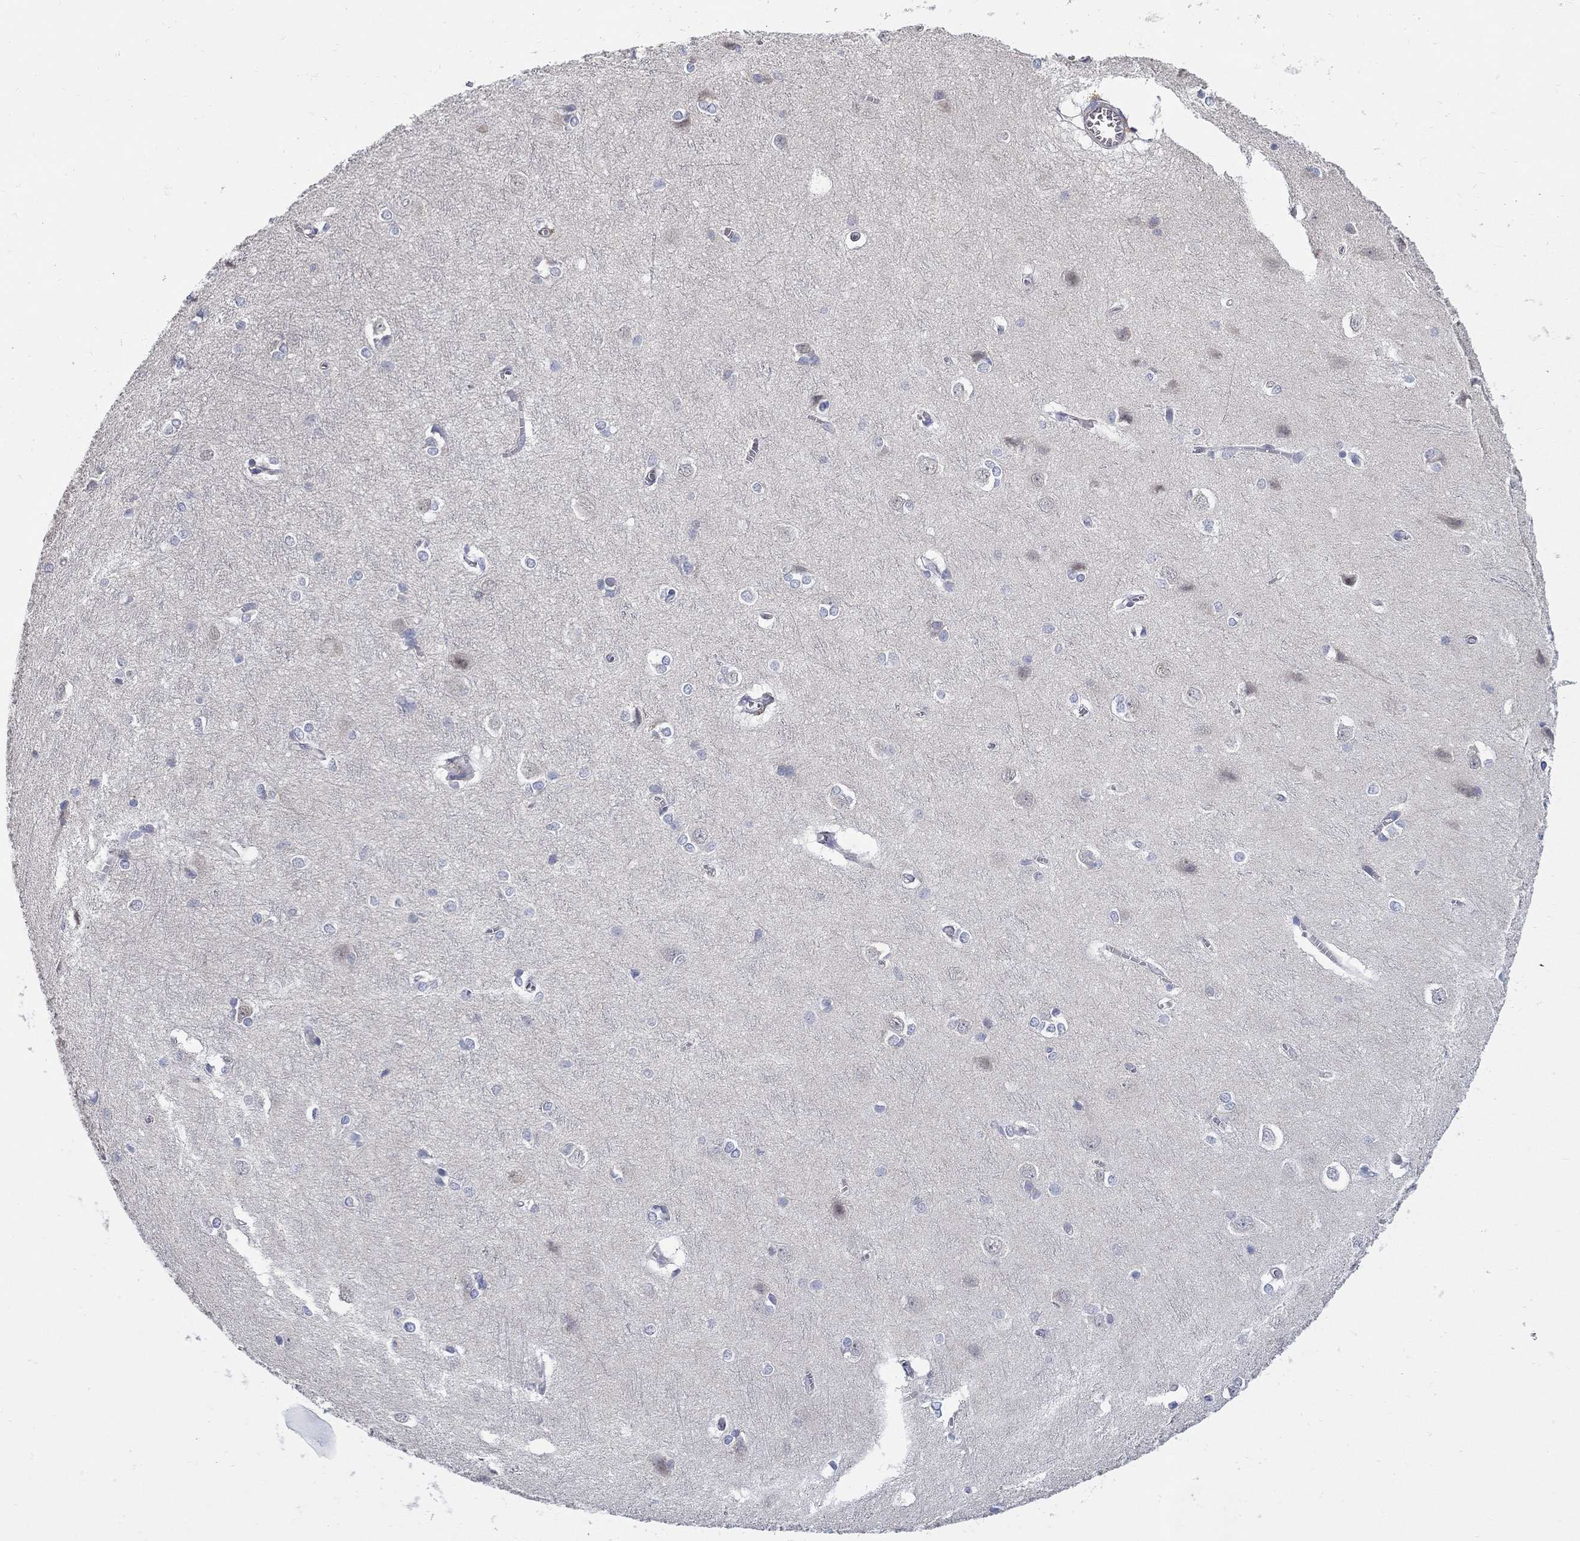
{"staining": {"intensity": "negative", "quantity": "none", "location": "none"}, "tissue": "cerebral cortex", "cell_type": "Endothelial cells", "image_type": "normal", "snomed": [{"axis": "morphology", "description": "Normal tissue, NOS"}, {"axis": "topography", "description": "Cerebral cortex"}], "caption": "The immunohistochemistry histopathology image has no significant positivity in endothelial cells of cerebral cortex. The staining was performed using DAB (3,3'-diaminobenzidine) to visualize the protein expression in brown, while the nuclei were stained in blue with hematoxylin (Magnification: 20x).", "gene": "ABCA4", "patient": {"sex": "male", "age": 37}}